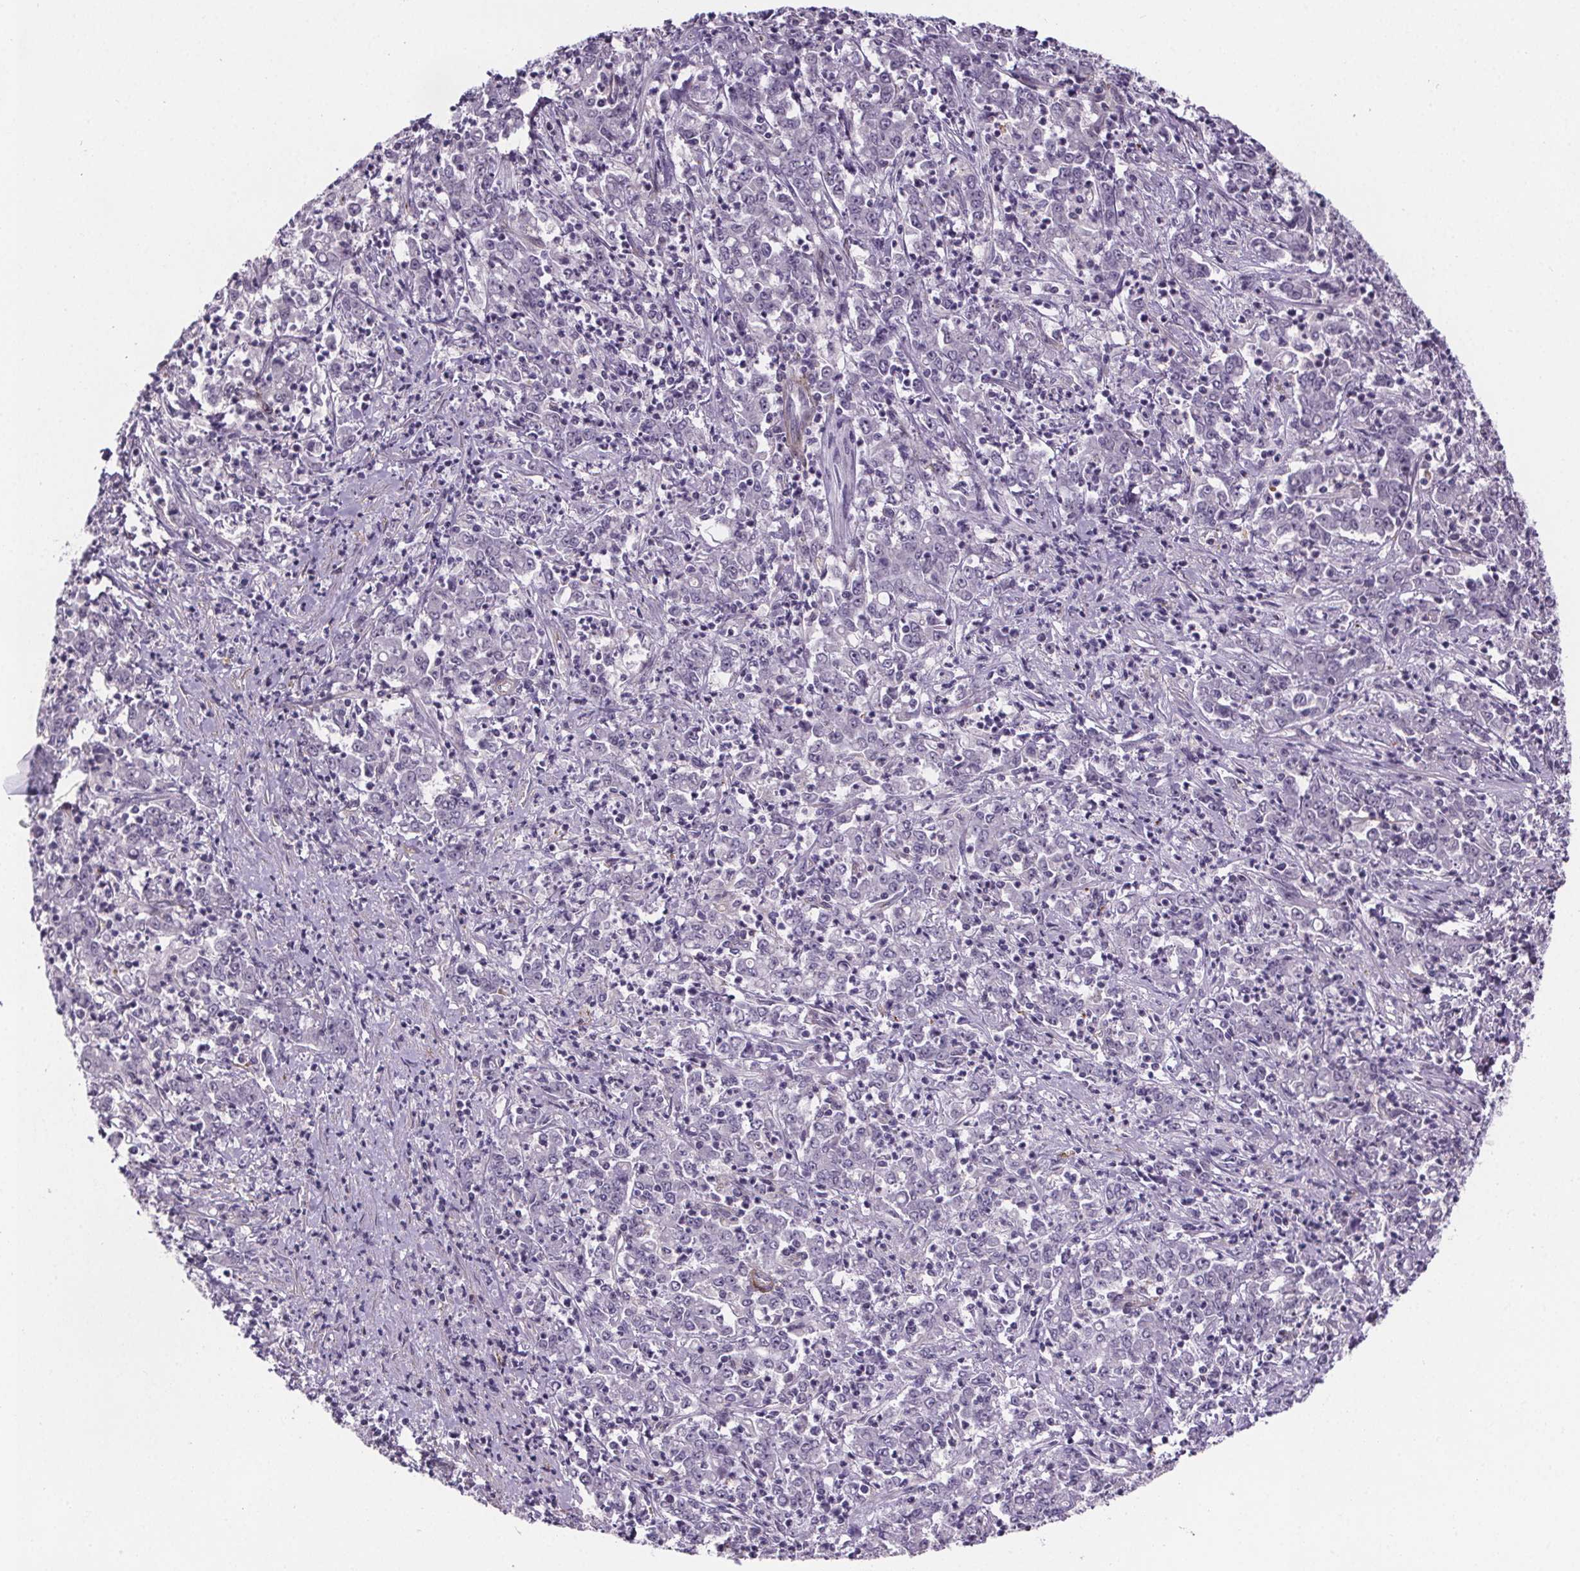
{"staining": {"intensity": "negative", "quantity": "none", "location": "none"}, "tissue": "stomach cancer", "cell_type": "Tumor cells", "image_type": "cancer", "snomed": [{"axis": "morphology", "description": "Adenocarcinoma, NOS"}, {"axis": "topography", "description": "Stomach, lower"}], "caption": "High magnification brightfield microscopy of stomach cancer stained with DAB (3,3'-diaminobenzidine) (brown) and counterstained with hematoxylin (blue): tumor cells show no significant positivity.", "gene": "TTC12", "patient": {"sex": "female", "age": 71}}